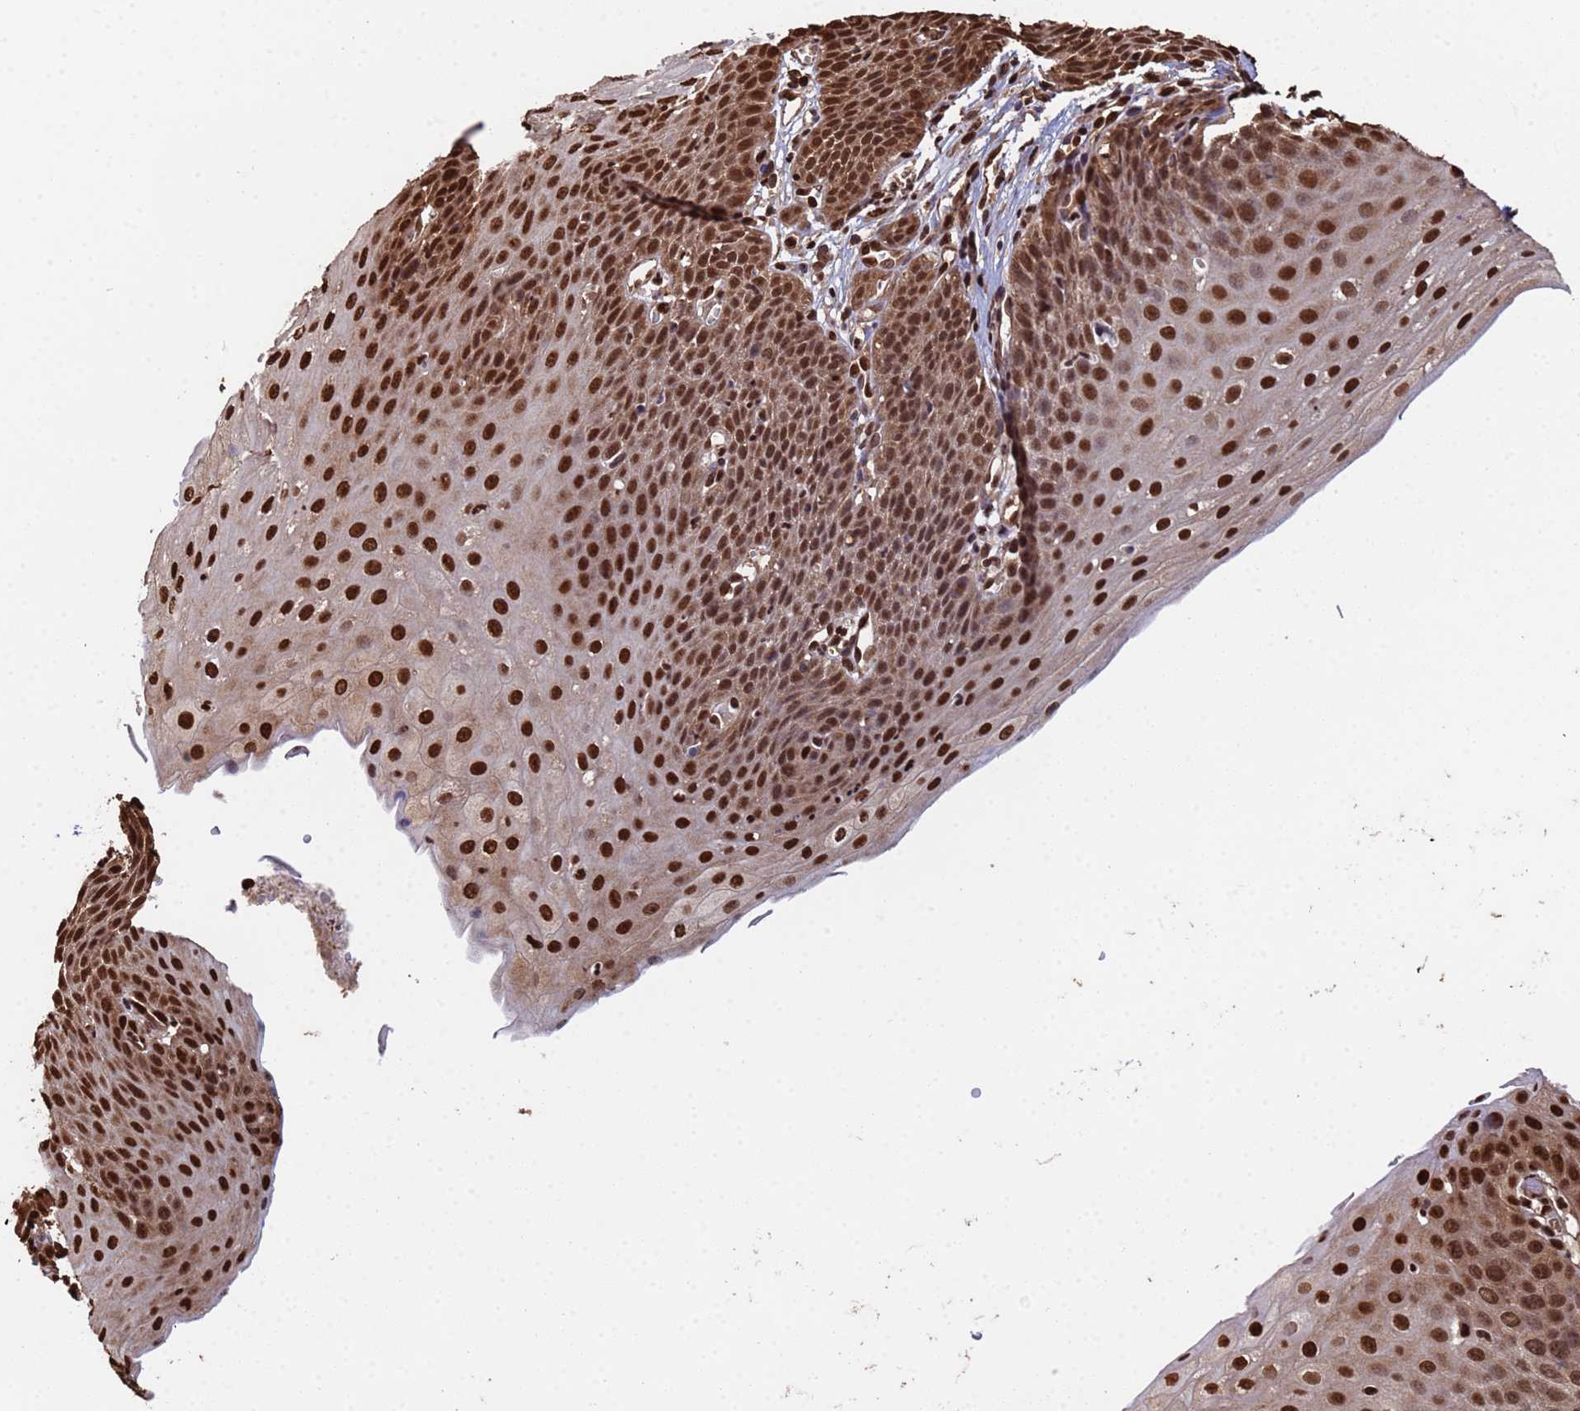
{"staining": {"intensity": "strong", "quantity": ">75%", "location": "nuclear"}, "tissue": "esophagus", "cell_type": "Squamous epithelial cells", "image_type": "normal", "snomed": [{"axis": "morphology", "description": "Normal tissue, NOS"}, {"axis": "topography", "description": "Esophagus"}], "caption": "An image of esophagus stained for a protein demonstrates strong nuclear brown staining in squamous epithelial cells.", "gene": "SUMO2", "patient": {"sex": "male", "age": 71}}